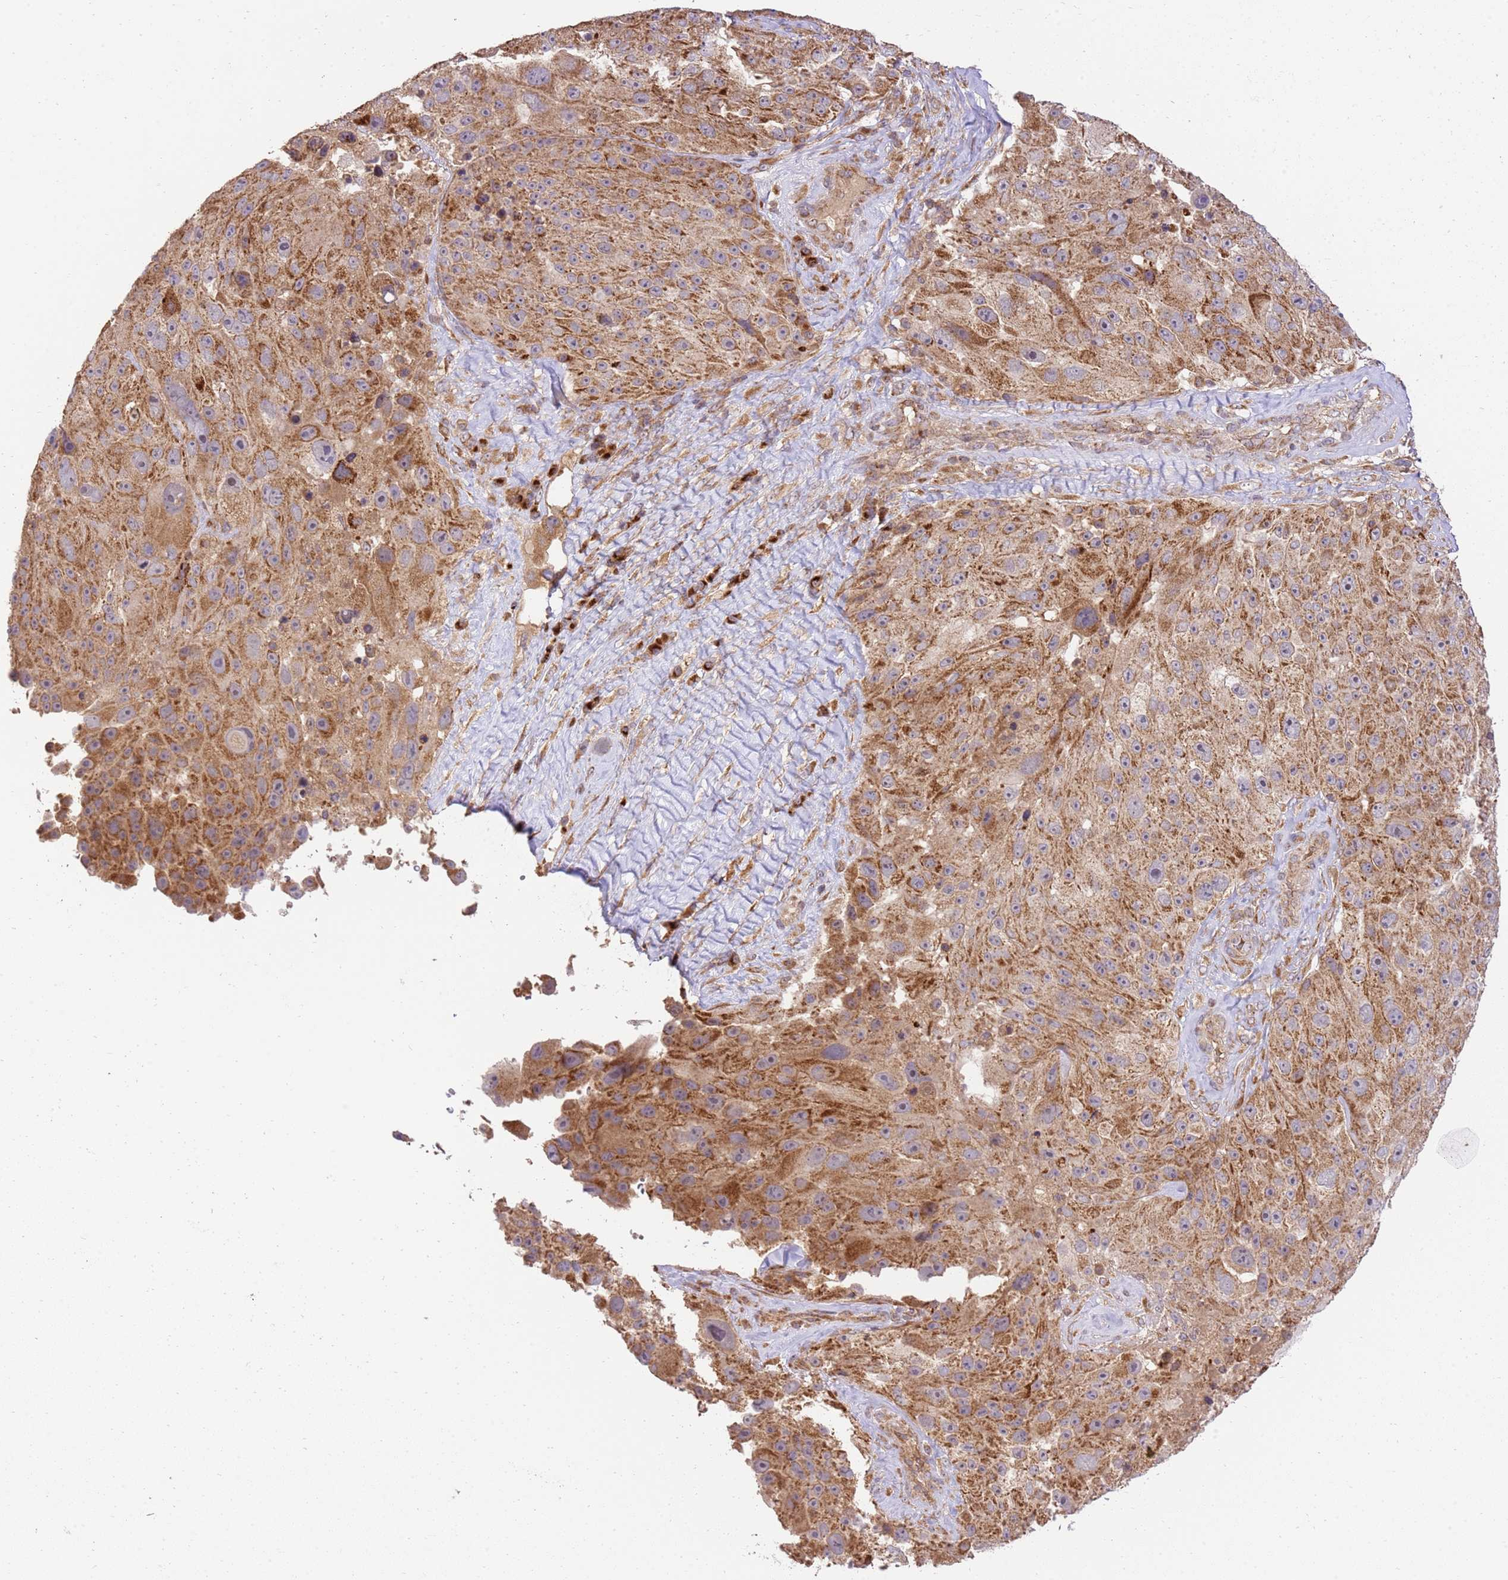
{"staining": {"intensity": "moderate", "quantity": ">75%", "location": "cytoplasmic/membranous"}, "tissue": "melanoma", "cell_type": "Tumor cells", "image_type": "cancer", "snomed": [{"axis": "morphology", "description": "Malignant melanoma, Metastatic site"}, {"axis": "topography", "description": "Lymph node"}], "caption": "Human melanoma stained for a protein (brown) reveals moderate cytoplasmic/membranous positive staining in about >75% of tumor cells.", "gene": "SPATA2L", "patient": {"sex": "male", "age": 62}}